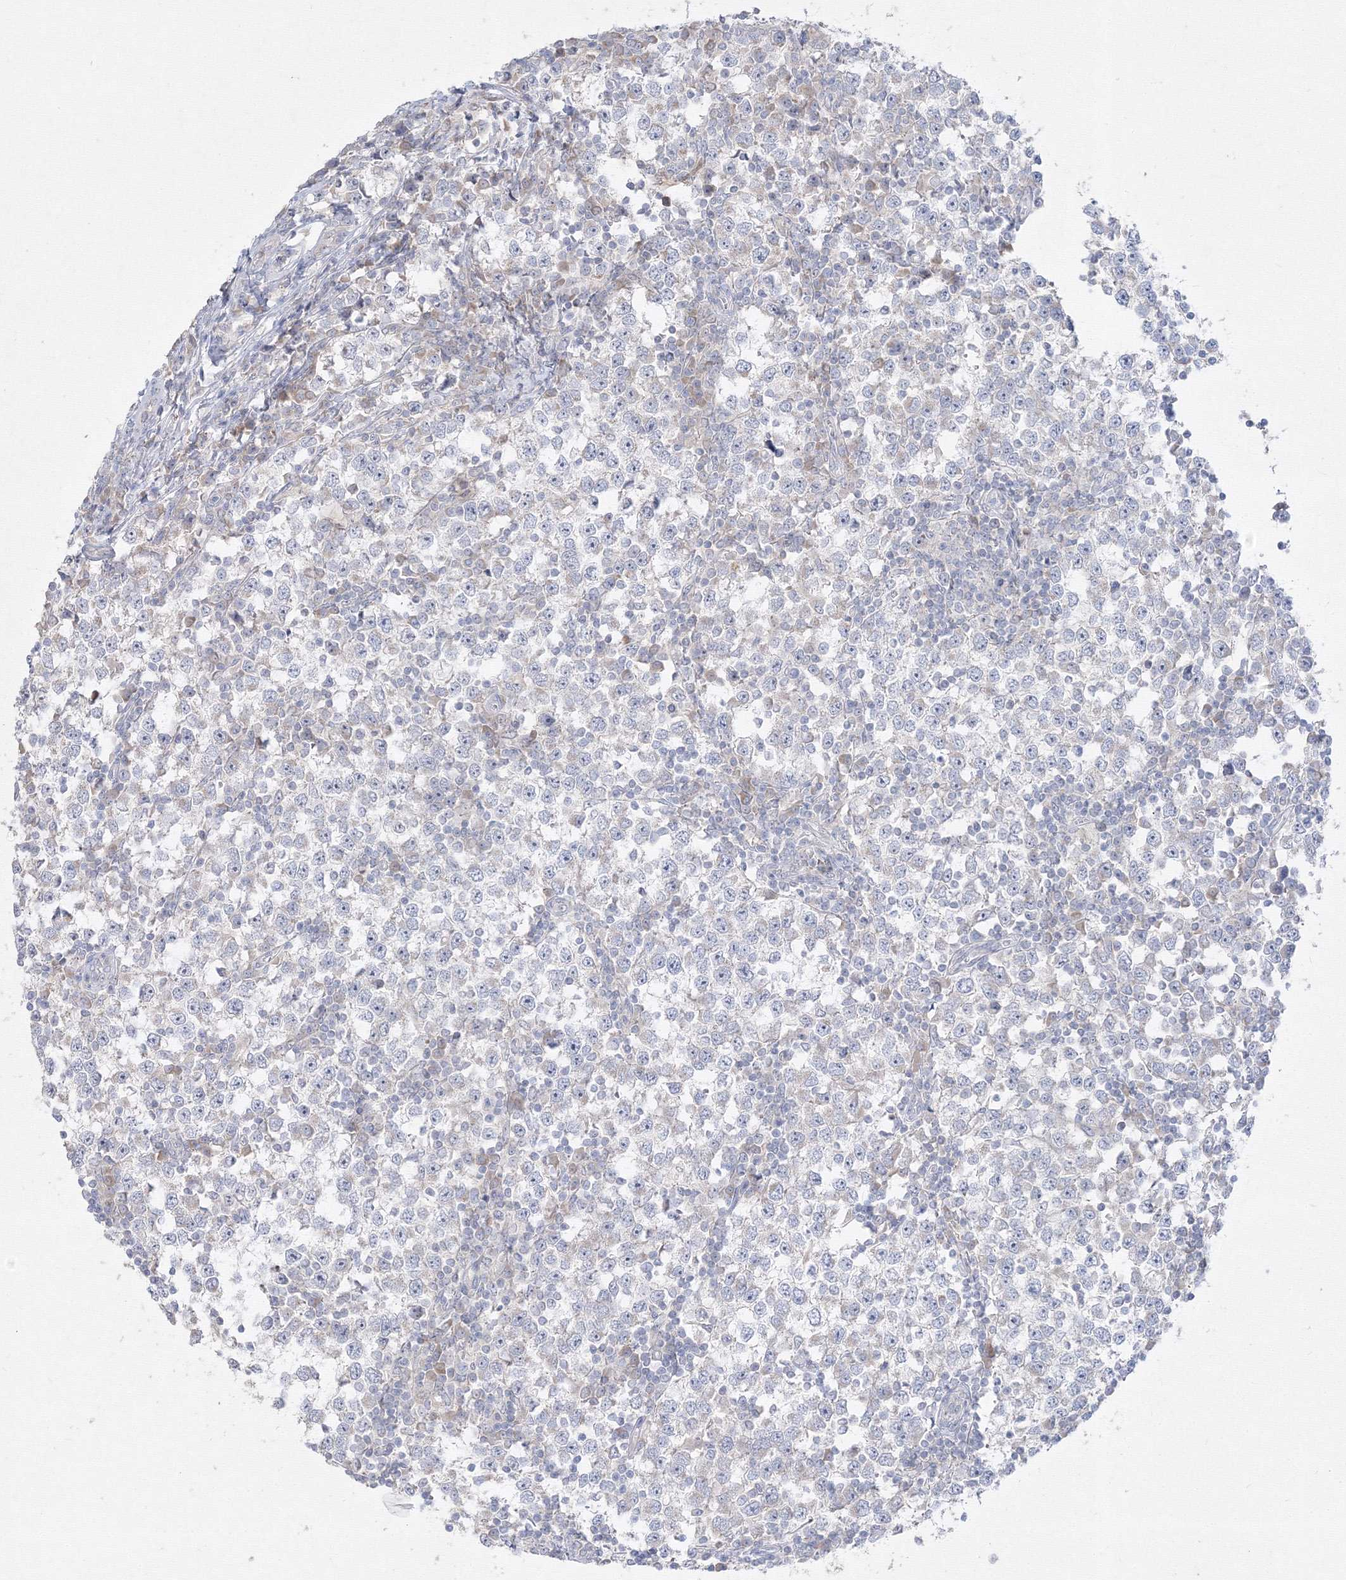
{"staining": {"intensity": "negative", "quantity": "none", "location": "none"}, "tissue": "testis cancer", "cell_type": "Tumor cells", "image_type": "cancer", "snomed": [{"axis": "morphology", "description": "Seminoma, NOS"}, {"axis": "topography", "description": "Testis"}], "caption": "Immunohistochemistry (IHC) of seminoma (testis) exhibits no staining in tumor cells. (DAB IHC with hematoxylin counter stain).", "gene": "FBXL8", "patient": {"sex": "male", "age": 65}}